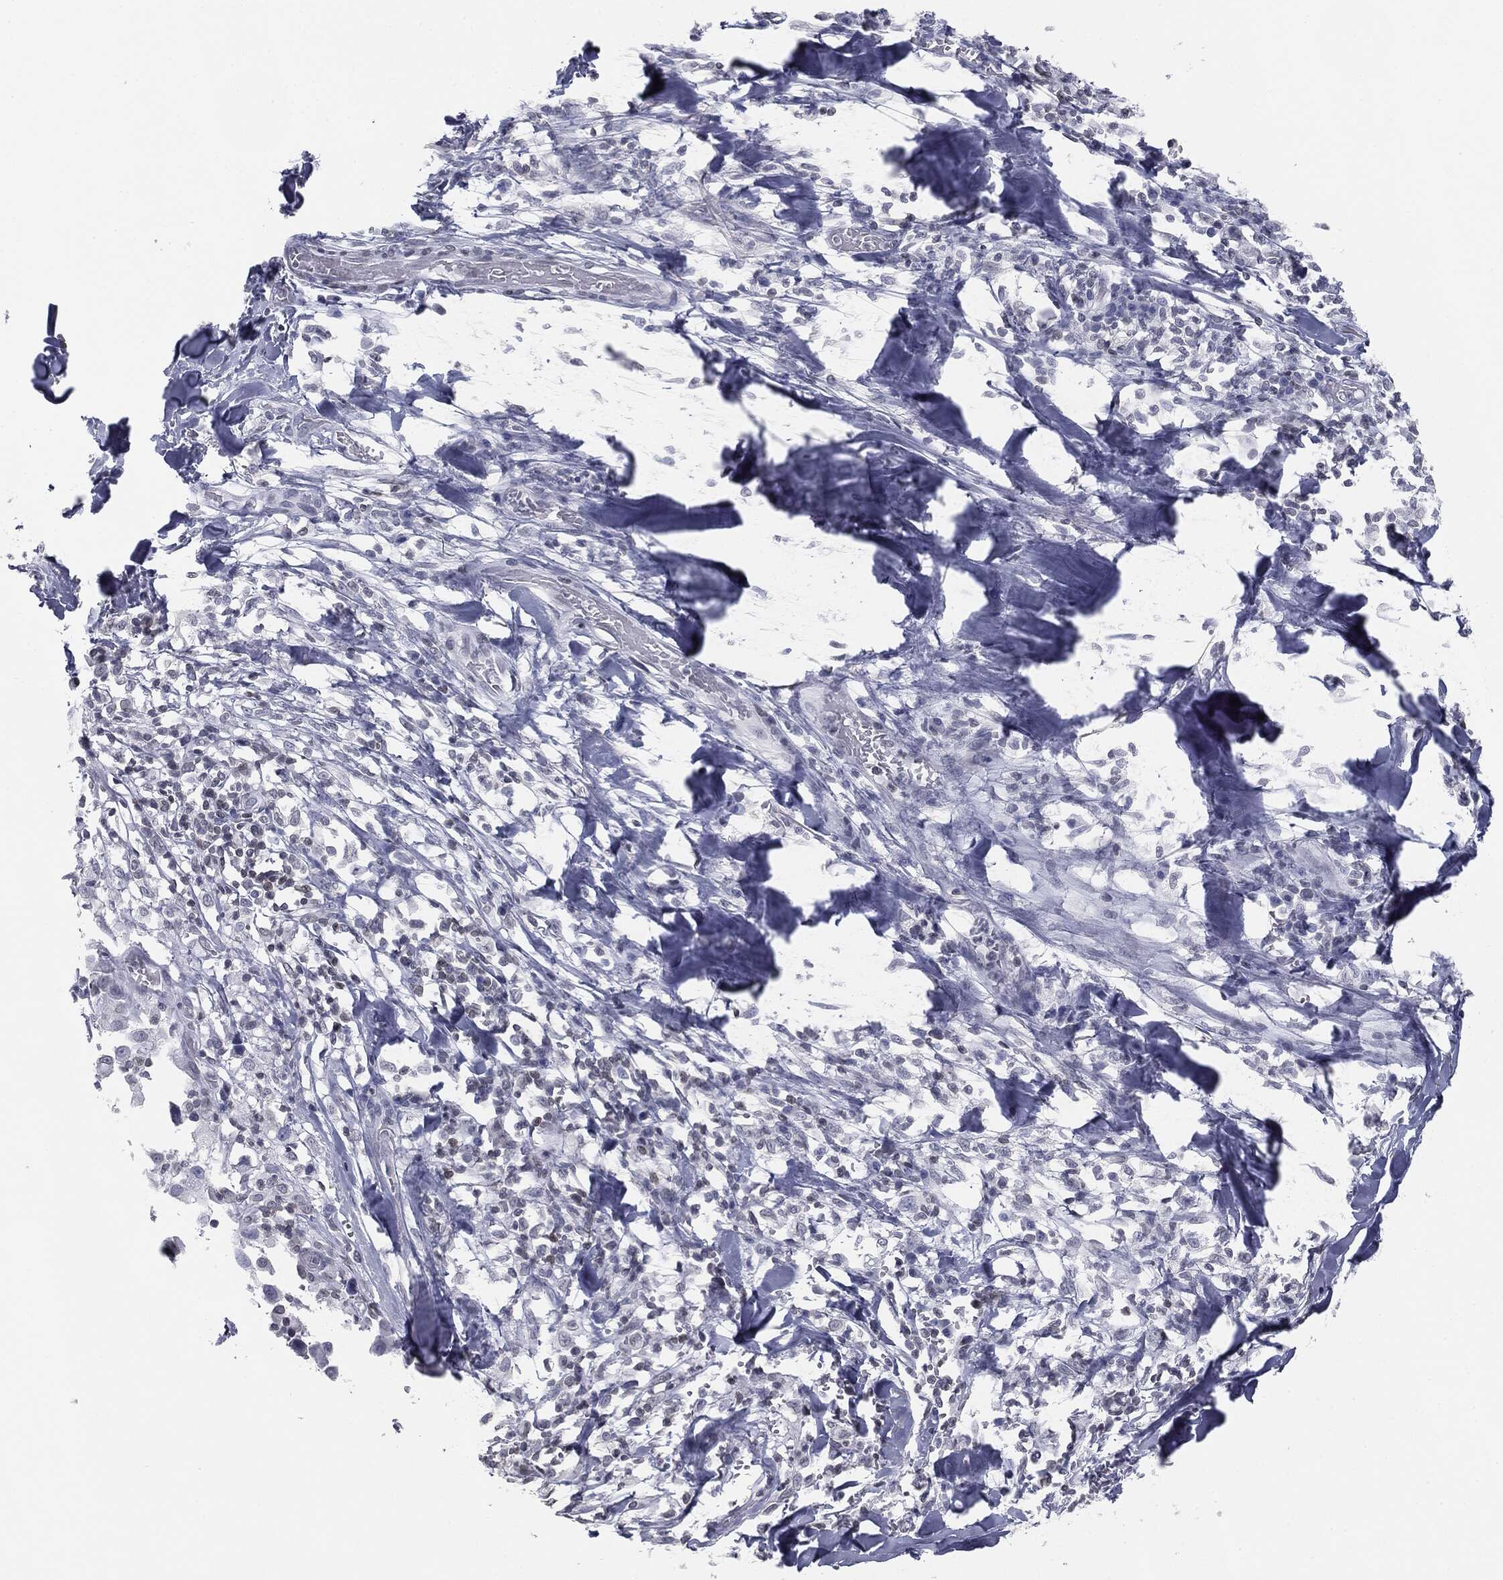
{"staining": {"intensity": "negative", "quantity": "none", "location": "none"}, "tissue": "melanoma", "cell_type": "Tumor cells", "image_type": "cancer", "snomed": [{"axis": "morphology", "description": "Malignant melanoma, Metastatic site"}, {"axis": "topography", "description": "Lymph node"}], "caption": "The image demonstrates no significant staining in tumor cells of melanoma.", "gene": "ALDOB", "patient": {"sex": "male", "age": 50}}